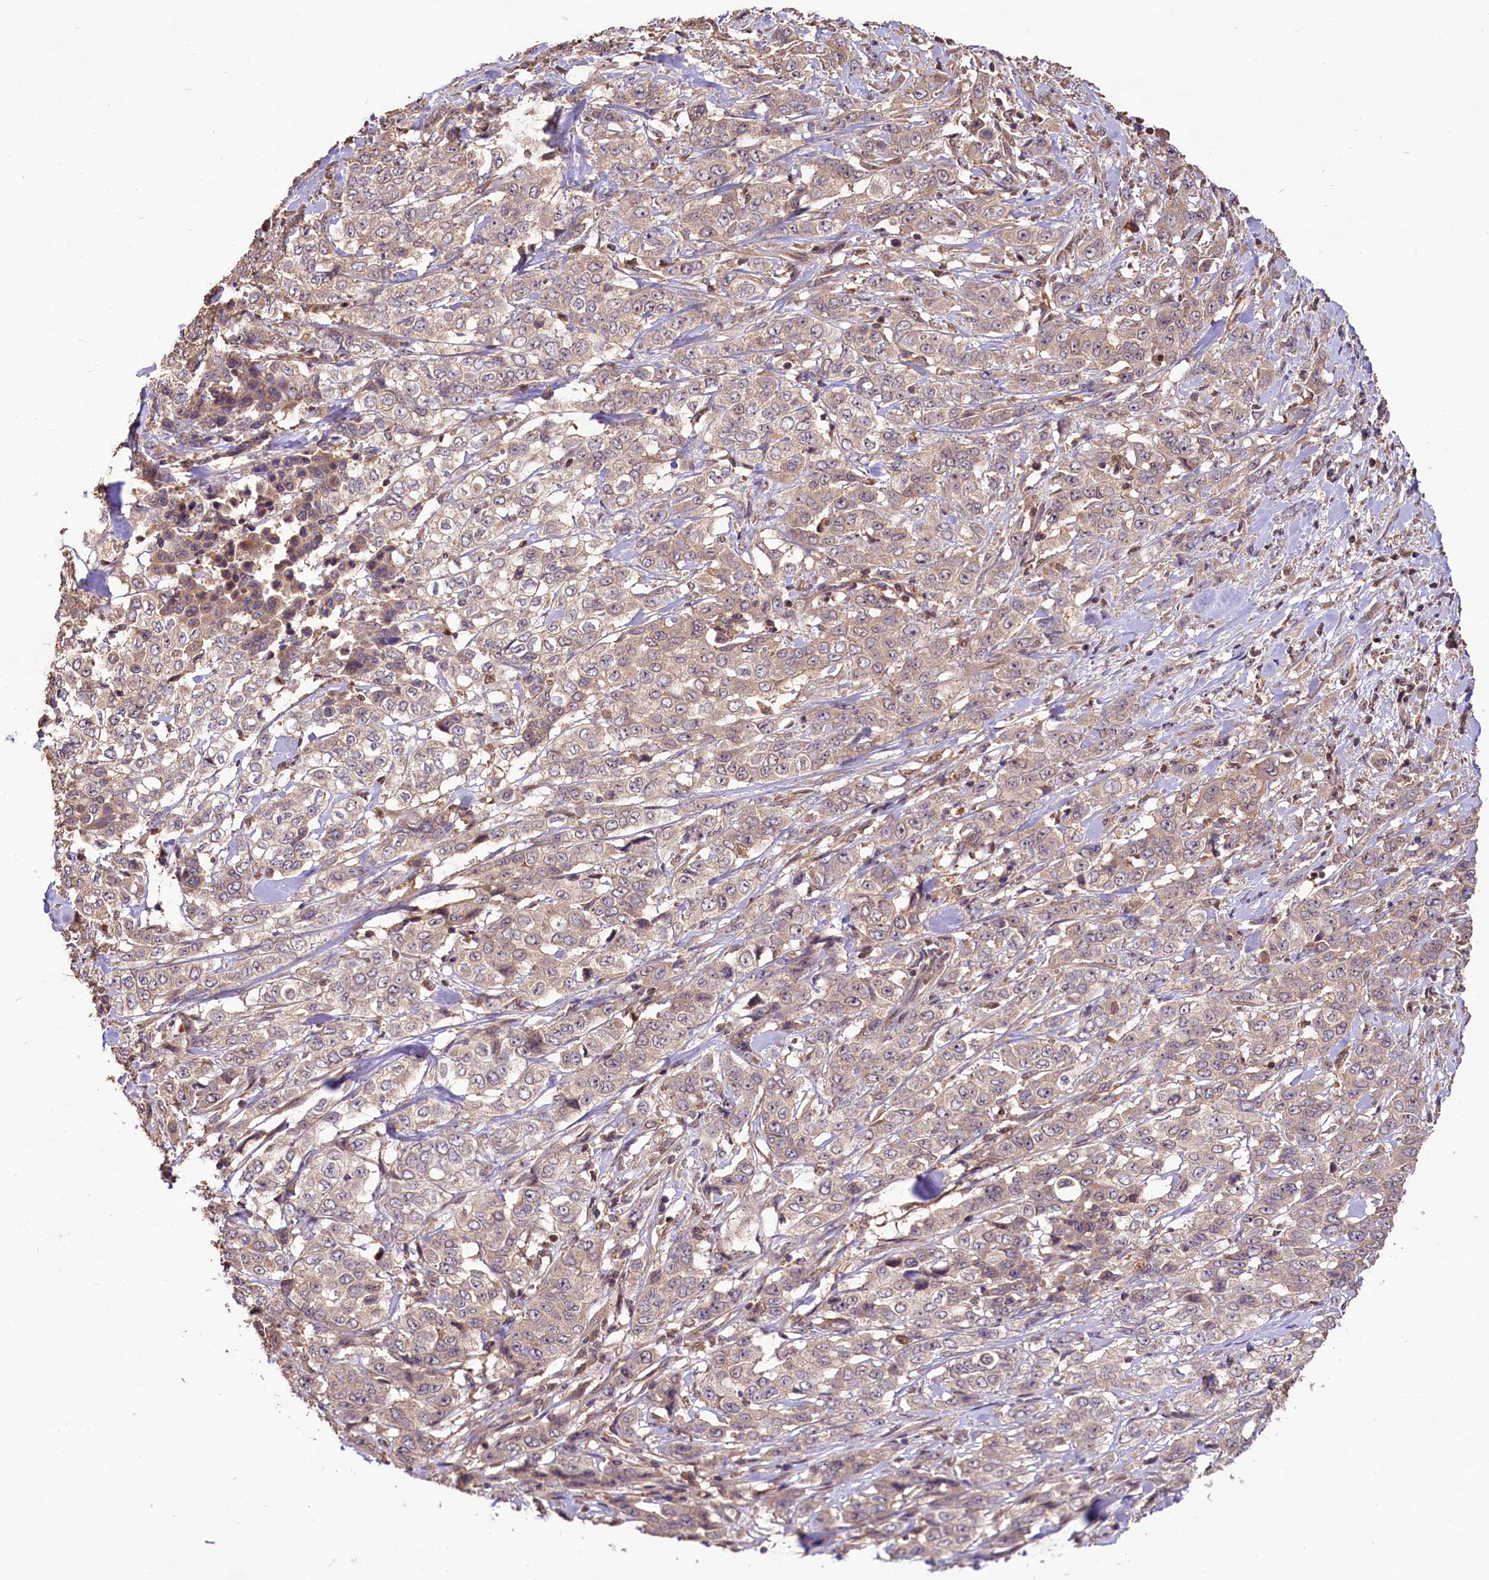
{"staining": {"intensity": "weak", "quantity": "<25%", "location": "cytoplasmic/membranous"}, "tissue": "stomach cancer", "cell_type": "Tumor cells", "image_type": "cancer", "snomed": [{"axis": "morphology", "description": "Adenocarcinoma, NOS"}, {"axis": "topography", "description": "Stomach, upper"}], "caption": "Immunohistochemical staining of adenocarcinoma (stomach) displays no significant staining in tumor cells.", "gene": "RRP8", "patient": {"sex": "male", "age": 62}}